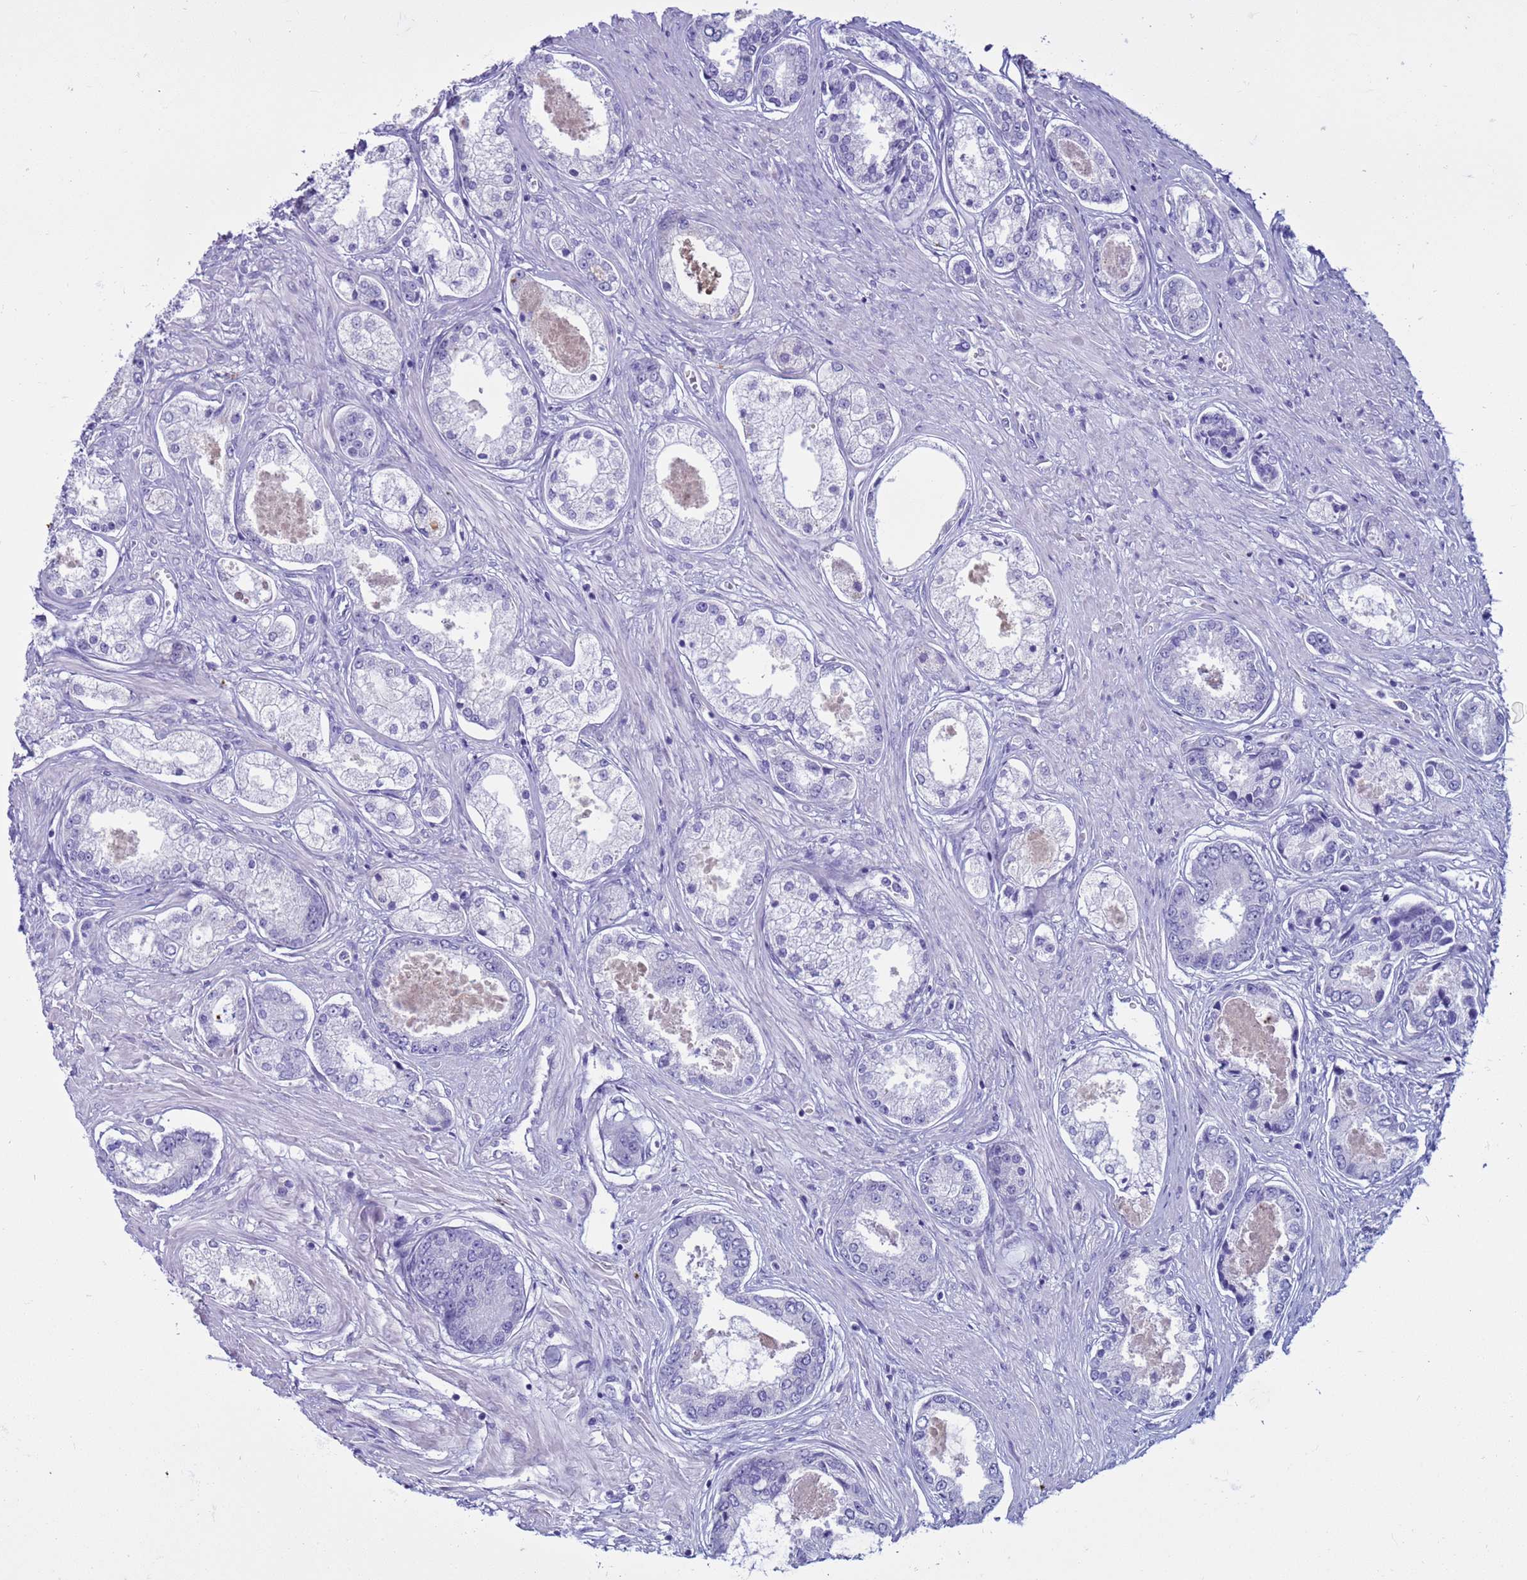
{"staining": {"intensity": "negative", "quantity": "none", "location": "none"}, "tissue": "prostate cancer", "cell_type": "Tumor cells", "image_type": "cancer", "snomed": [{"axis": "morphology", "description": "Adenocarcinoma, Low grade"}, {"axis": "topography", "description": "Prostate"}], "caption": "This is an IHC micrograph of adenocarcinoma (low-grade) (prostate). There is no staining in tumor cells.", "gene": "CST4", "patient": {"sex": "male", "age": 68}}